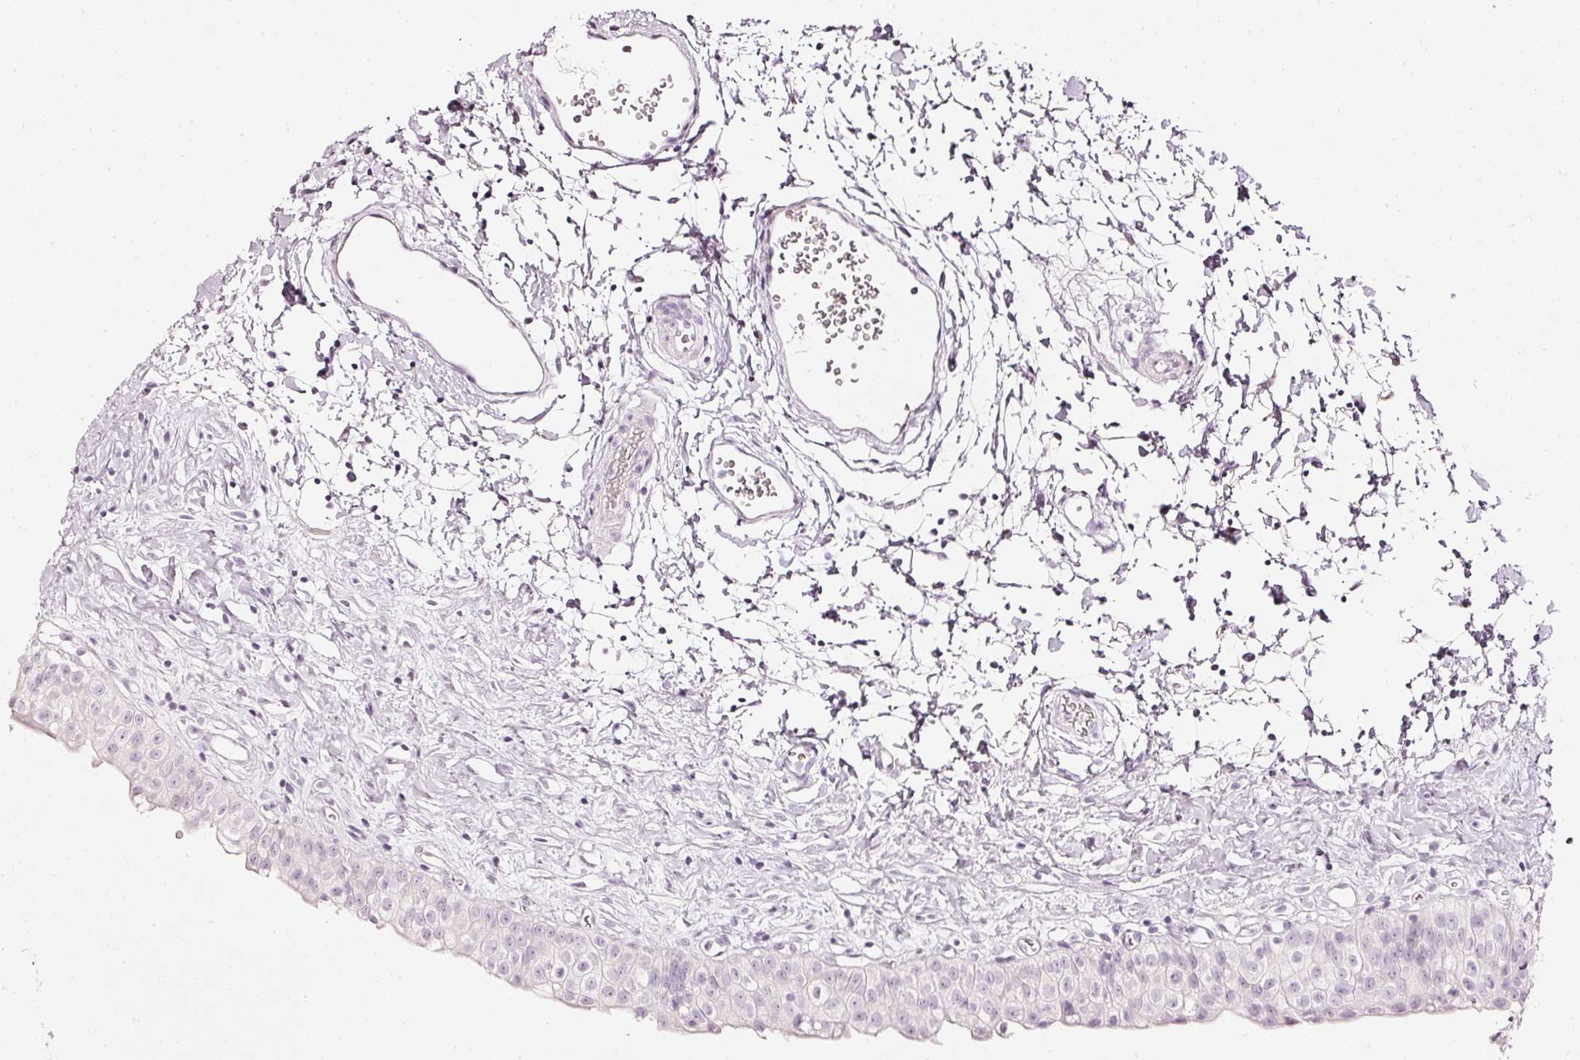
{"staining": {"intensity": "negative", "quantity": "none", "location": "none"}, "tissue": "urinary bladder", "cell_type": "Urothelial cells", "image_type": "normal", "snomed": [{"axis": "morphology", "description": "Normal tissue, NOS"}, {"axis": "topography", "description": "Urinary bladder"}], "caption": "Urothelial cells show no significant protein positivity in benign urinary bladder.", "gene": "SDF4", "patient": {"sex": "male", "age": 51}}